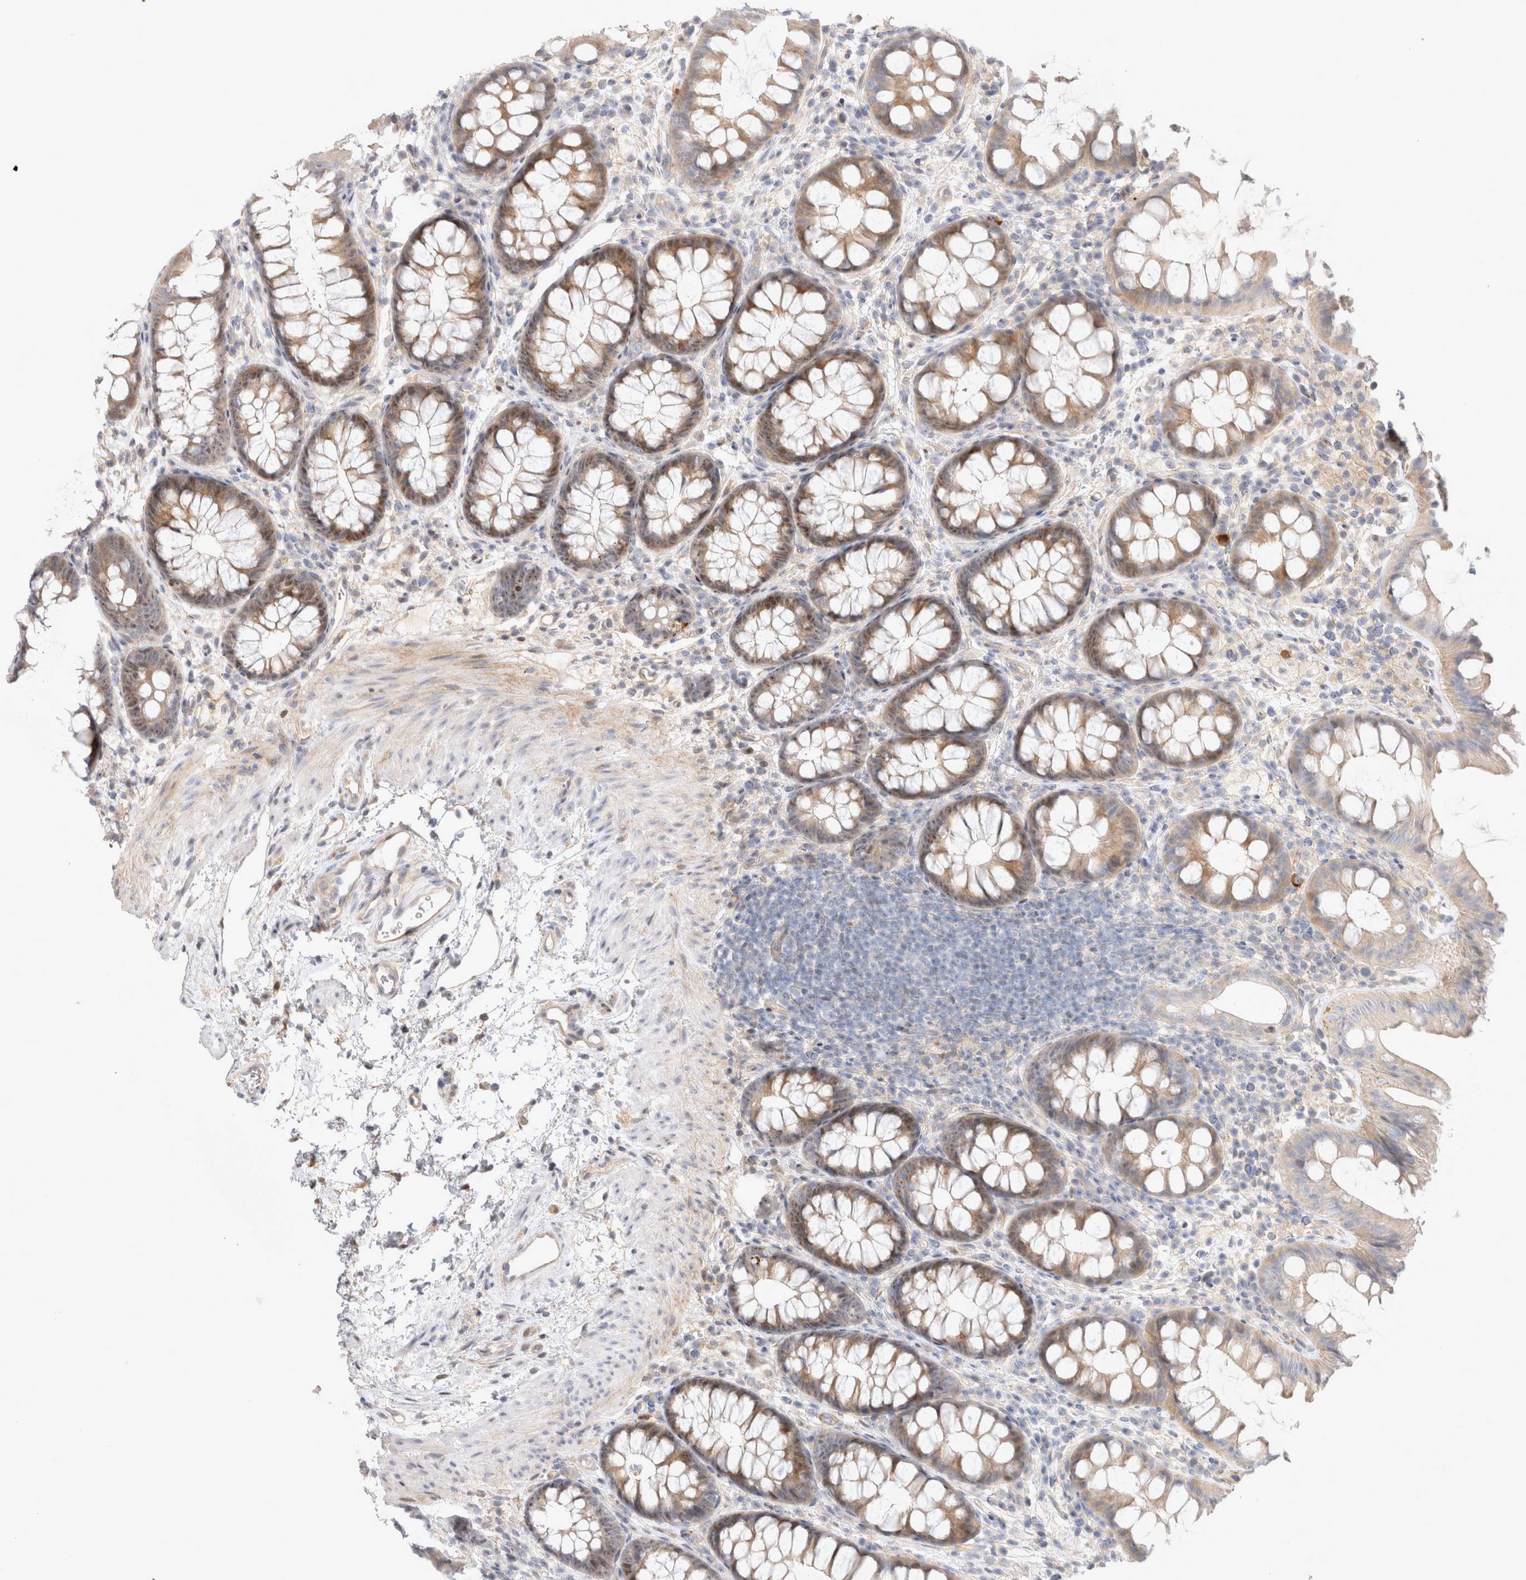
{"staining": {"intensity": "weak", "quantity": ">75%", "location": "cytoplasmic/membranous"}, "tissue": "colon", "cell_type": "Endothelial cells", "image_type": "normal", "snomed": [{"axis": "morphology", "description": "Normal tissue, NOS"}, {"axis": "topography", "description": "Colon"}], "caption": "A micrograph of colon stained for a protein displays weak cytoplasmic/membranous brown staining in endothelial cells. The staining was performed using DAB to visualize the protein expression in brown, while the nuclei were stained in blue with hematoxylin (Magnification: 20x).", "gene": "TCF4", "patient": {"sex": "female", "age": 62}}